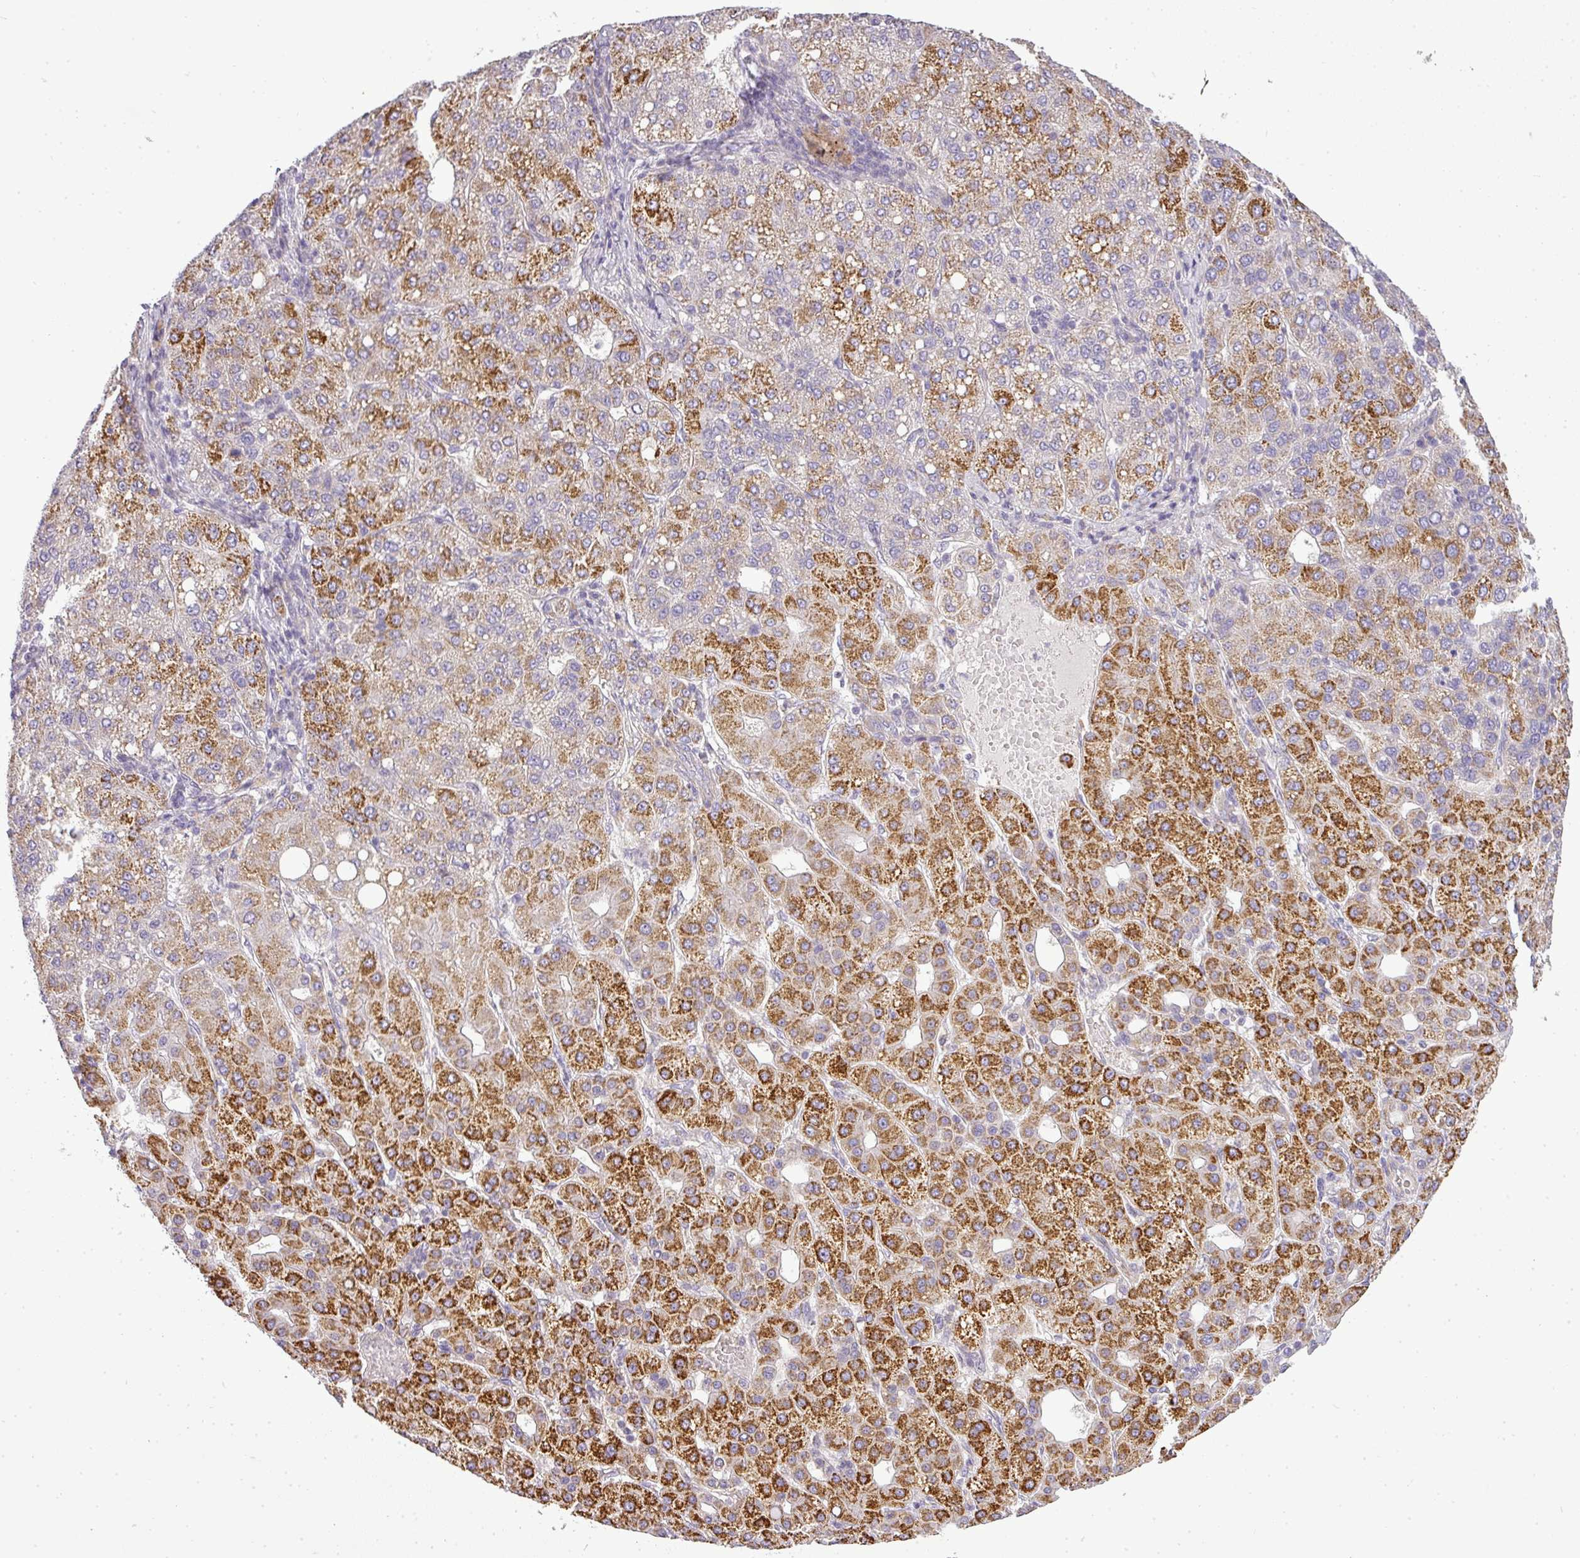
{"staining": {"intensity": "strong", "quantity": "25%-75%", "location": "cytoplasmic/membranous"}, "tissue": "liver cancer", "cell_type": "Tumor cells", "image_type": "cancer", "snomed": [{"axis": "morphology", "description": "Carcinoma, Hepatocellular, NOS"}, {"axis": "topography", "description": "Liver"}], "caption": "Strong cytoplasmic/membranous positivity is identified in about 25%-75% of tumor cells in liver hepatocellular carcinoma. (Brightfield microscopy of DAB IHC at high magnification).", "gene": "ZDHHC1", "patient": {"sex": "male", "age": 65}}